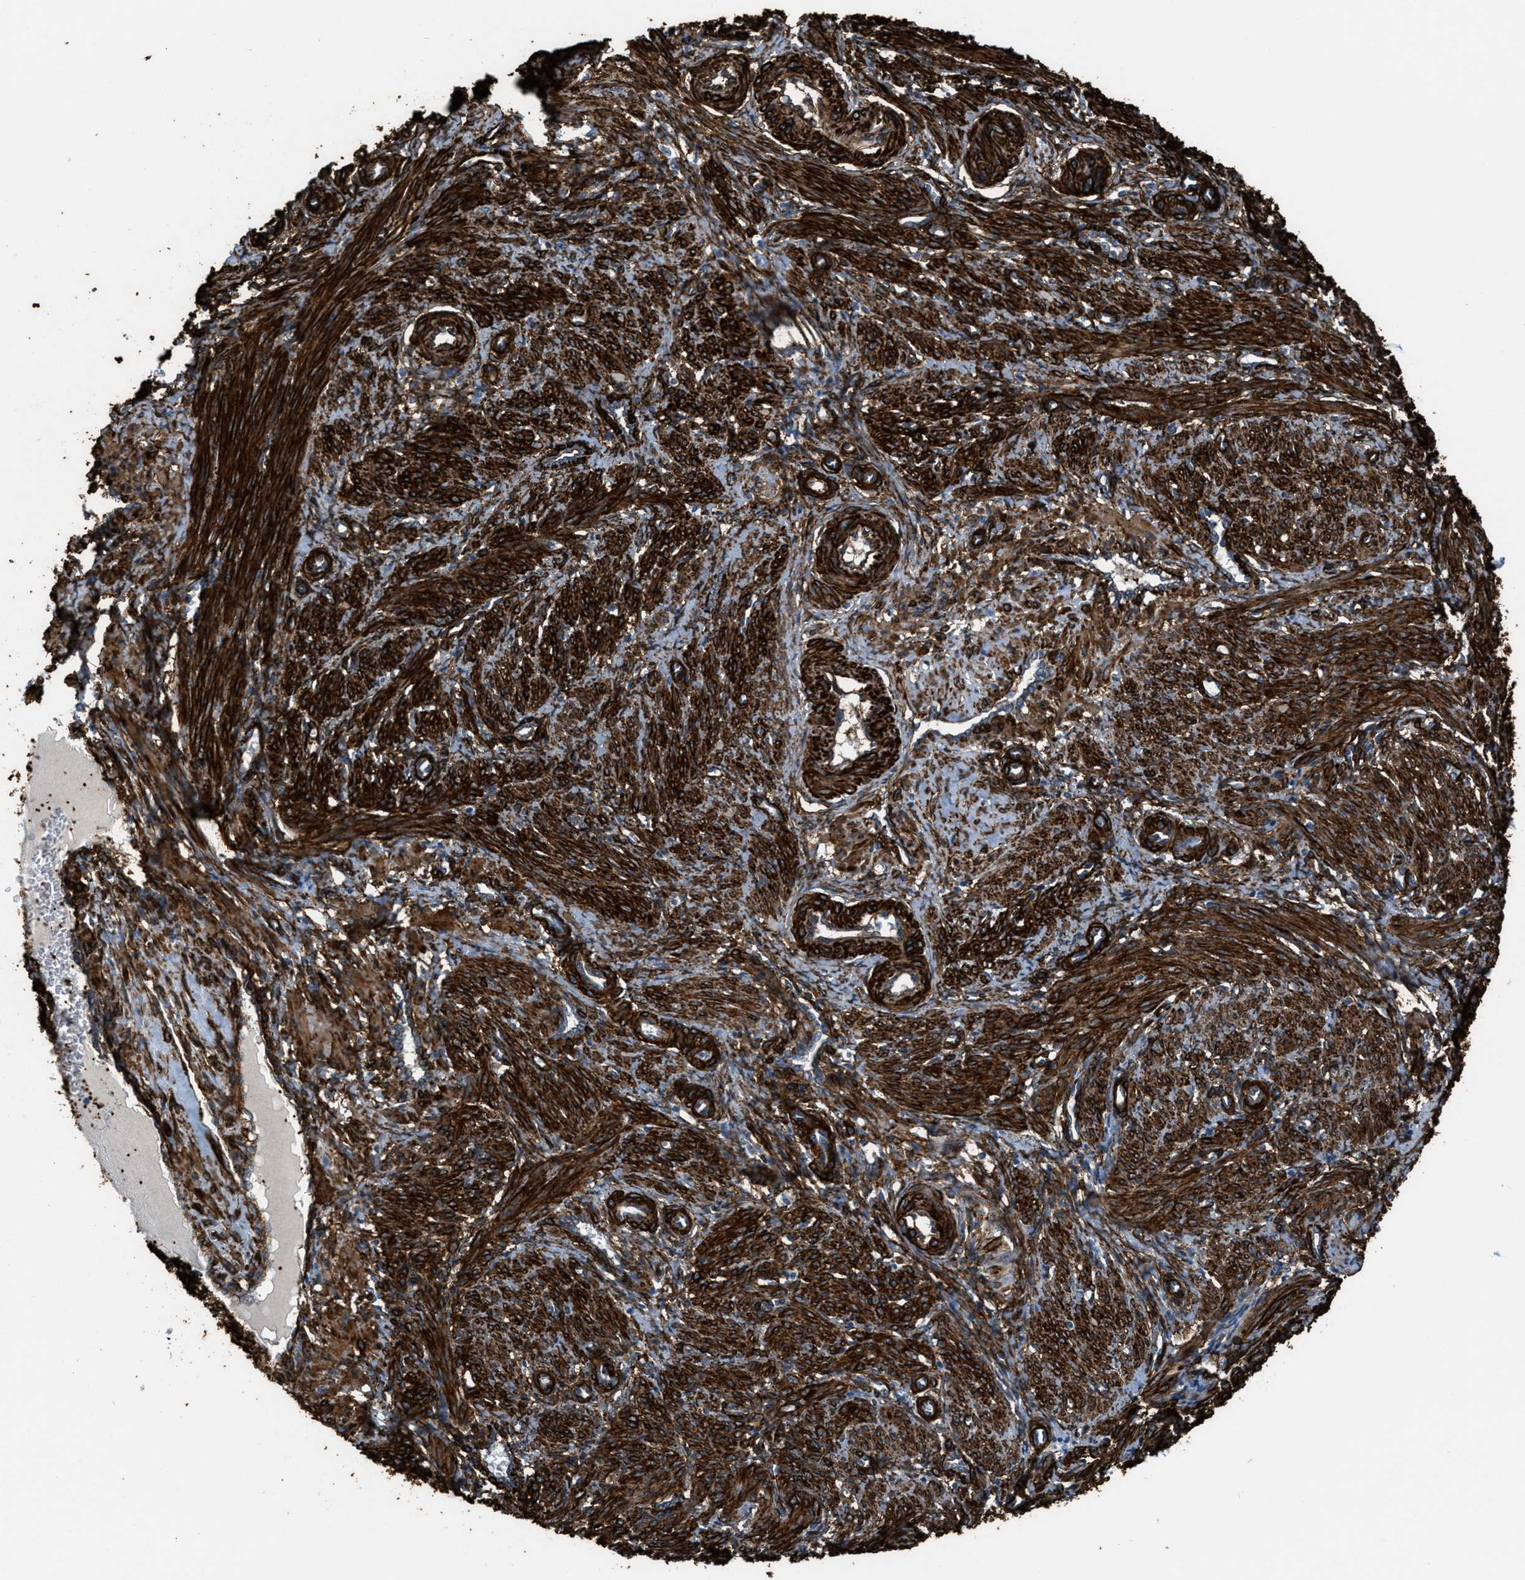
{"staining": {"intensity": "strong", "quantity": ">75%", "location": "cytoplasmic/membranous"}, "tissue": "smooth muscle", "cell_type": "Smooth muscle cells", "image_type": "normal", "snomed": [{"axis": "morphology", "description": "Normal tissue, NOS"}, {"axis": "topography", "description": "Endometrium"}], "caption": "Immunohistochemistry staining of unremarkable smooth muscle, which reveals high levels of strong cytoplasmic/membranous expression in about >75% of smooth muscle cells indicating strong cytoplasmic/membranous protein expression. The staining was performed using DAB (3,3'-diaminobenzidine) (brown) for protein detection and nuclei were counterstained in hematoxylin (blue).", "gene": "CALD1", "patient": {"sex": "female", "age": 33}}